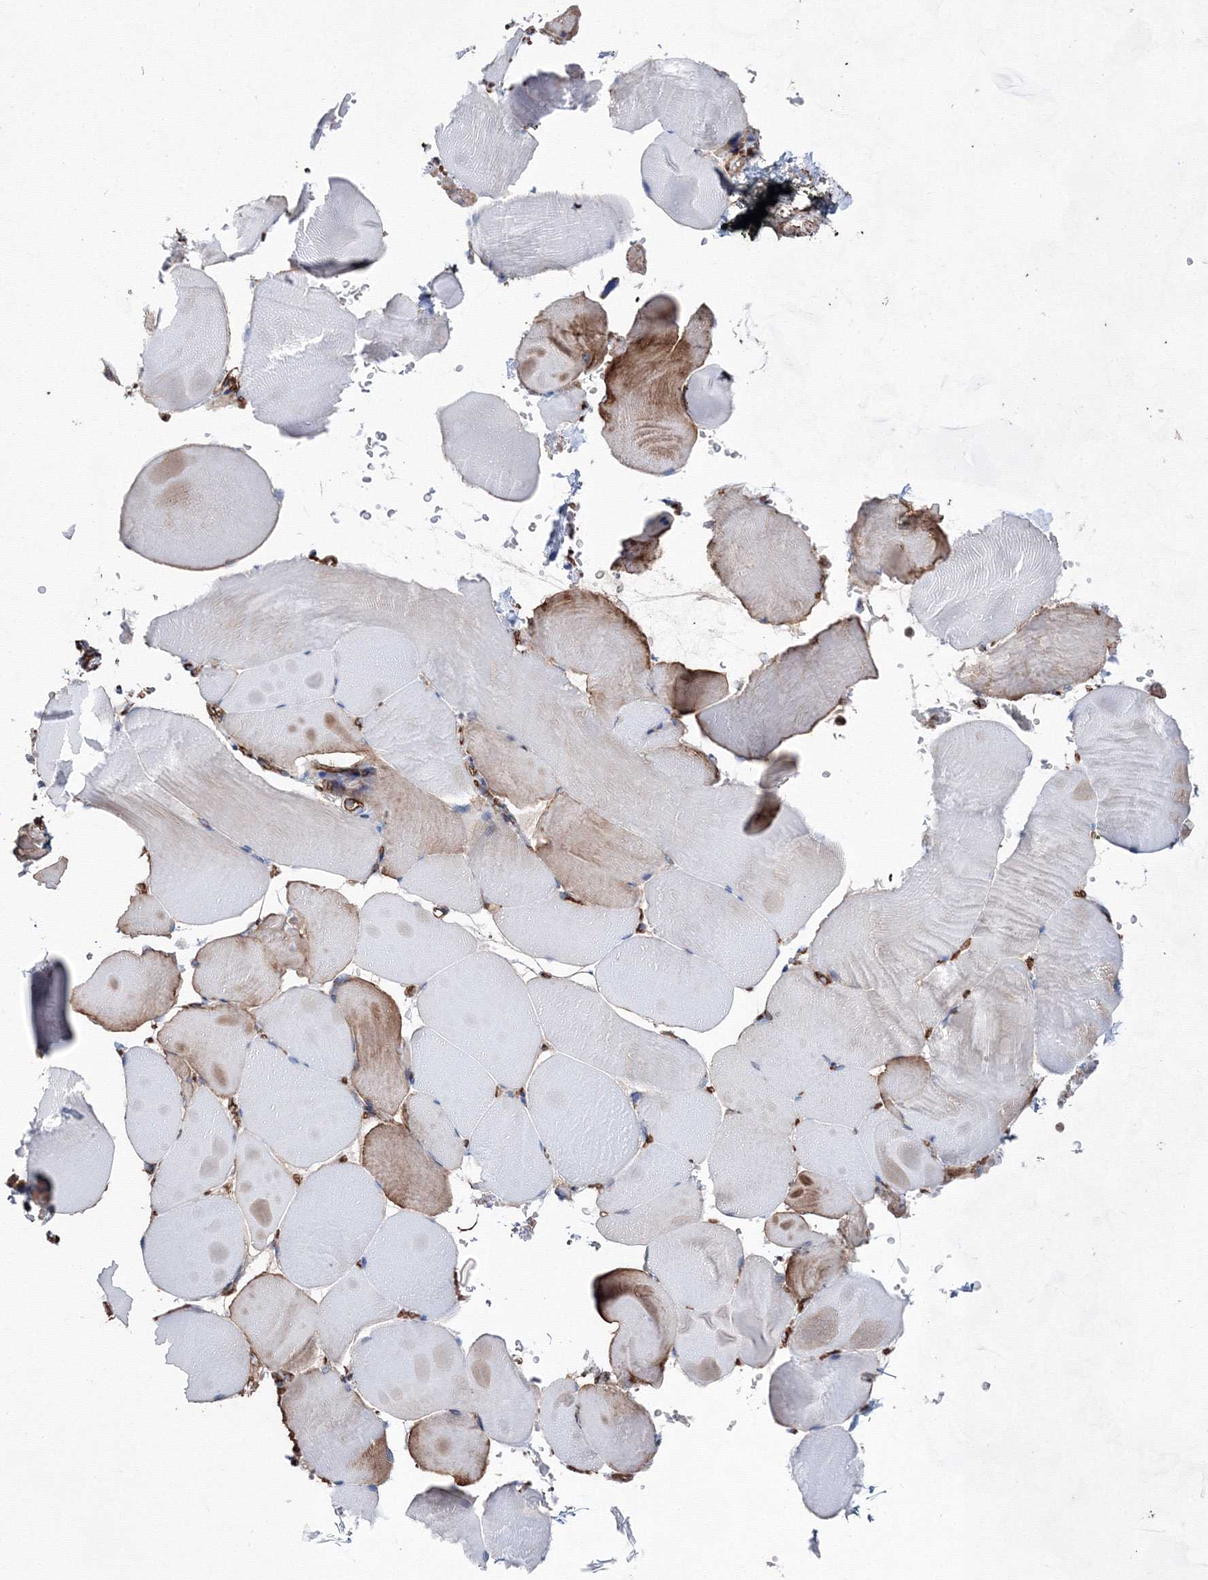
{"staining": {"intensity": "moderate", "quantity": "25%-75%", "location": "cytoplasmic/membranous"}, "tissue": "skeletal muscle", "cell_type": "Myocytes", "image_type": "normal", "snomed": [{"axis": "morphology", "description": "Normal tissue, NOS"}, {"axis": "topography", "description": "Skeletal muscle"}, {"axis": "topography", "description": "Parathyroid gland"}], "caption": "This is a histology image of IHC staining of unremarkable skeletal muscle, which shows moderate staining in the cytoplasmic/membranous of myocytes.", "gene": "ANKRD37", "patient": {"sex": "female", "age": 37}}